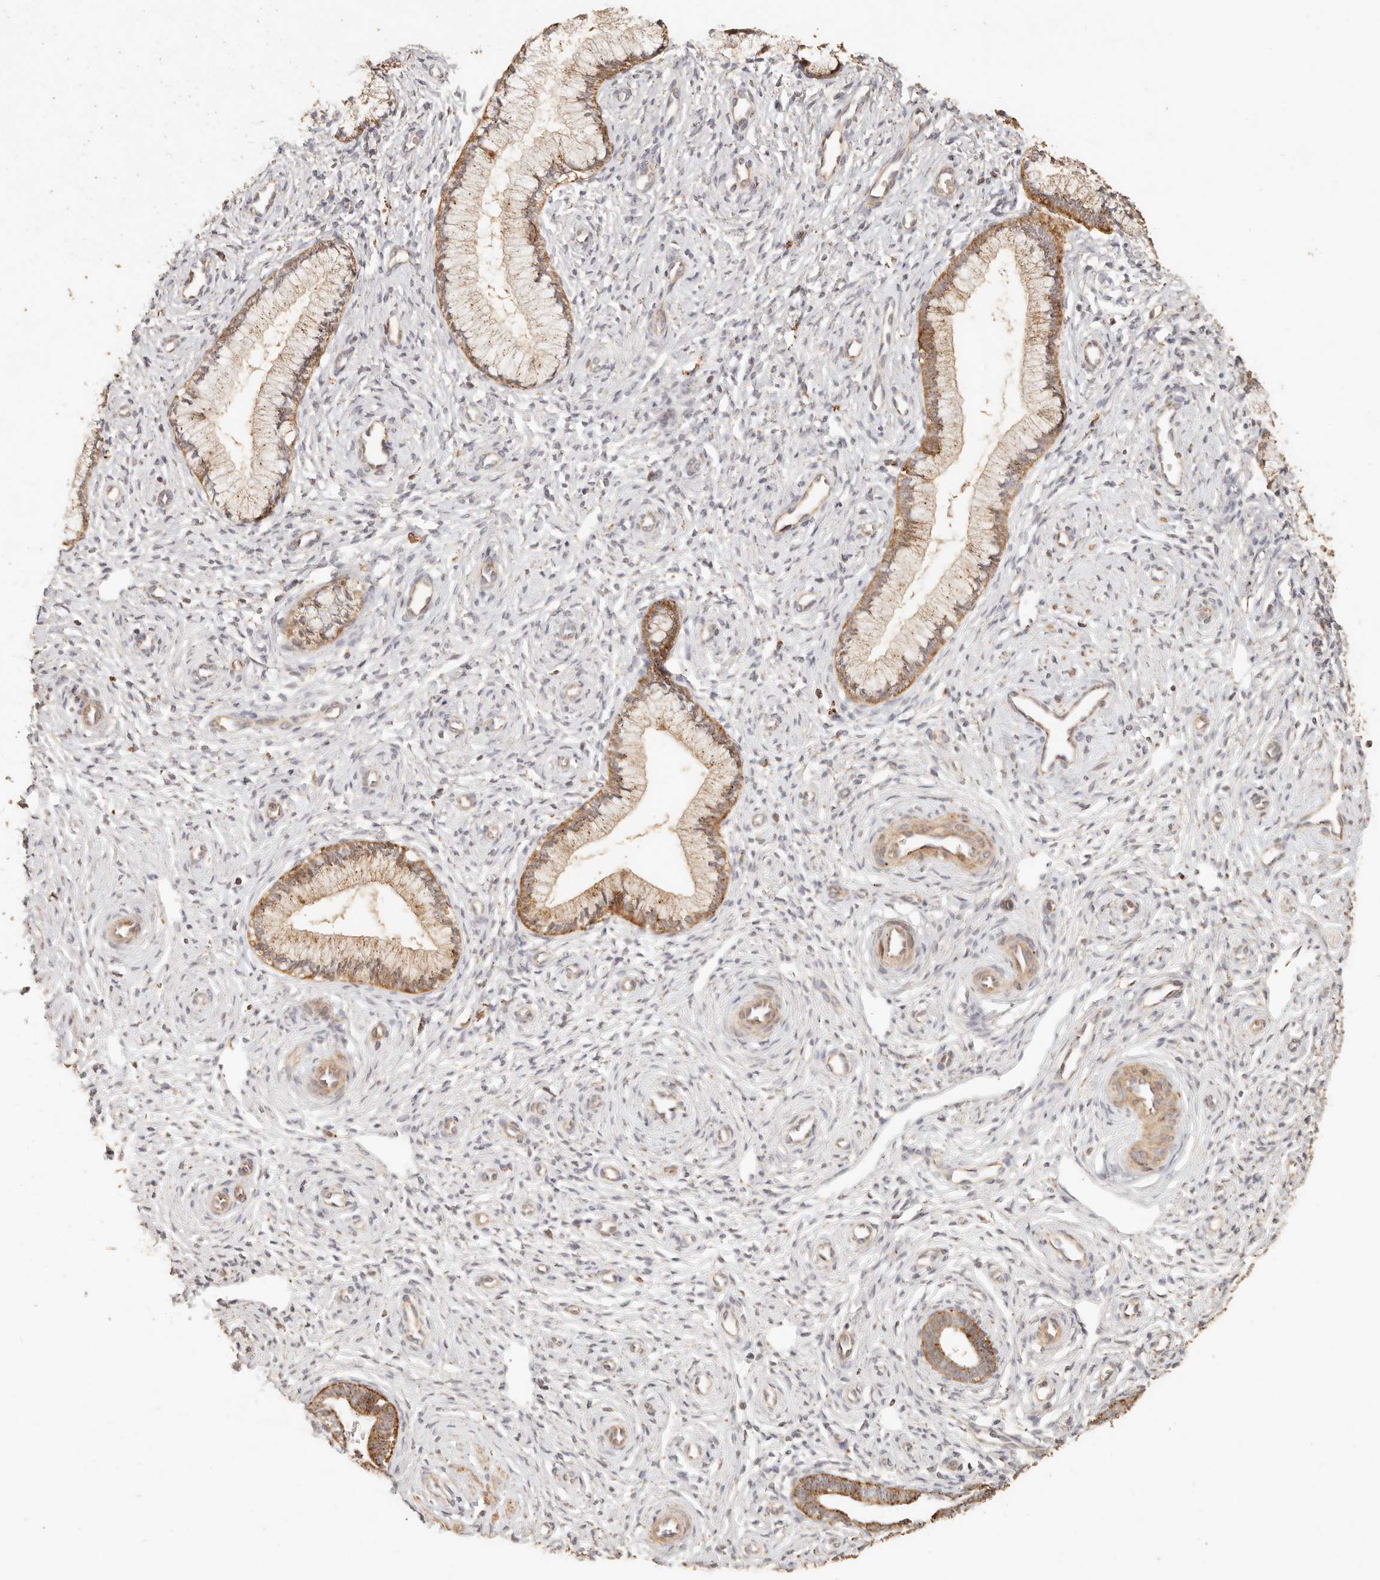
{"staining": {"intensity": "moderate", "quantity": "25%-75%", "location": "cytoplasmic/membranous,nuclear"}, "tissue": "cervix", "cell_type": "Glandular cells", "image_type": "normal", "snomed": [{"axis": "morphology", "description": "Normal tissue, NOS"}, {"axis": "topography", "description": "Cervix"}], "caption": "This histopathology image shows immunohistochemistry staining of unremarkable human cervix, with medium moderate cytoplasmic/membranous,nuclear positivity in approximately 25%-75% of glandular cells.", "gene": "PTPN22", "patient": {"sex": "female", "age": 27}}